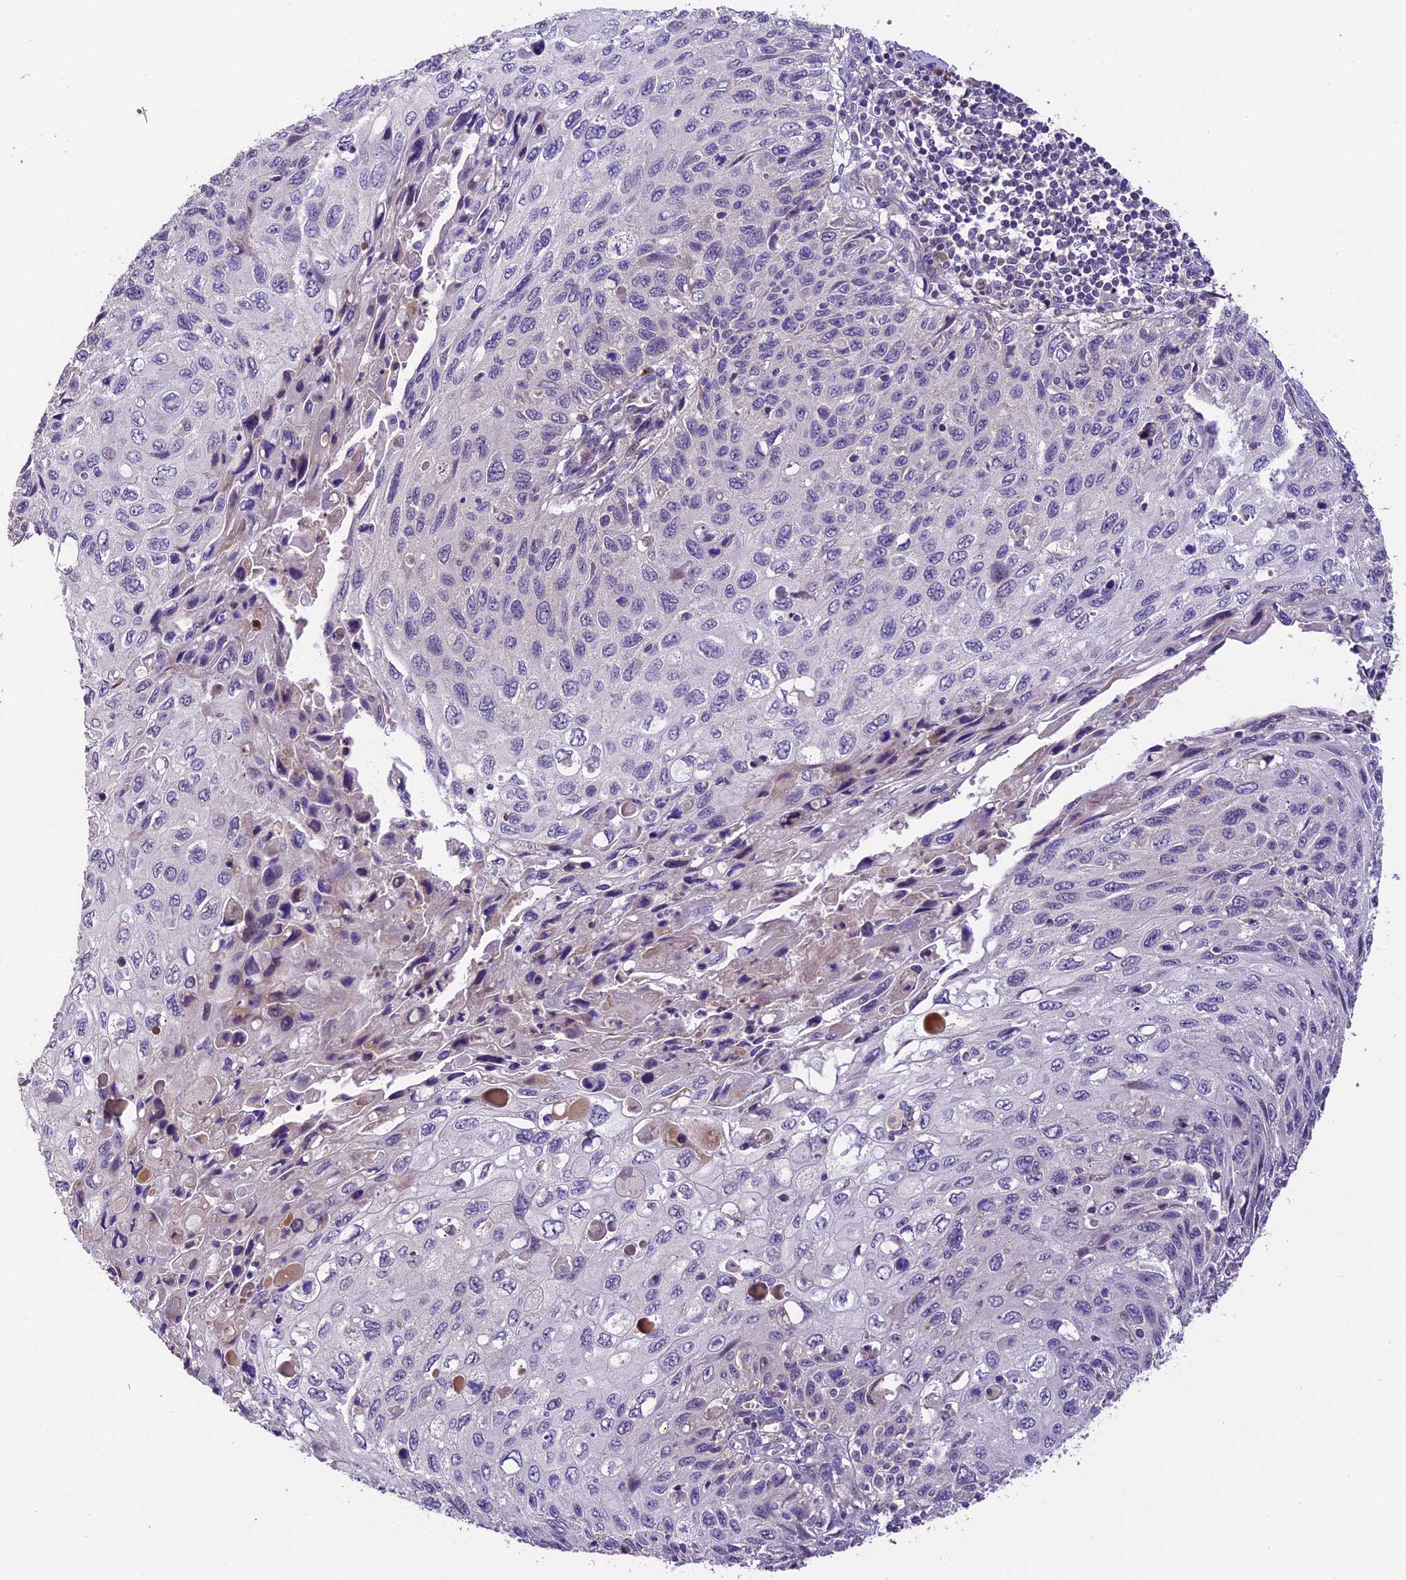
{"staining": {"intensity": "negative", "quantity": "none", "location": "none"}, "tissue": "cervical cancer", "cell_type": "Tumor cells", "image_type": "cancer", "snomed": [{"axis": "morphology", "description": "Squamous cell carcinoma, NOS"}, {"axis": "topography", "description": "Cervix"}], "caption": "An image of cervical squamous cell carcinoma stained for a protein reveals no brown staining in tumor cells.", "gene": "DGKH", "patient": {"sex": "female", "age": 70}}